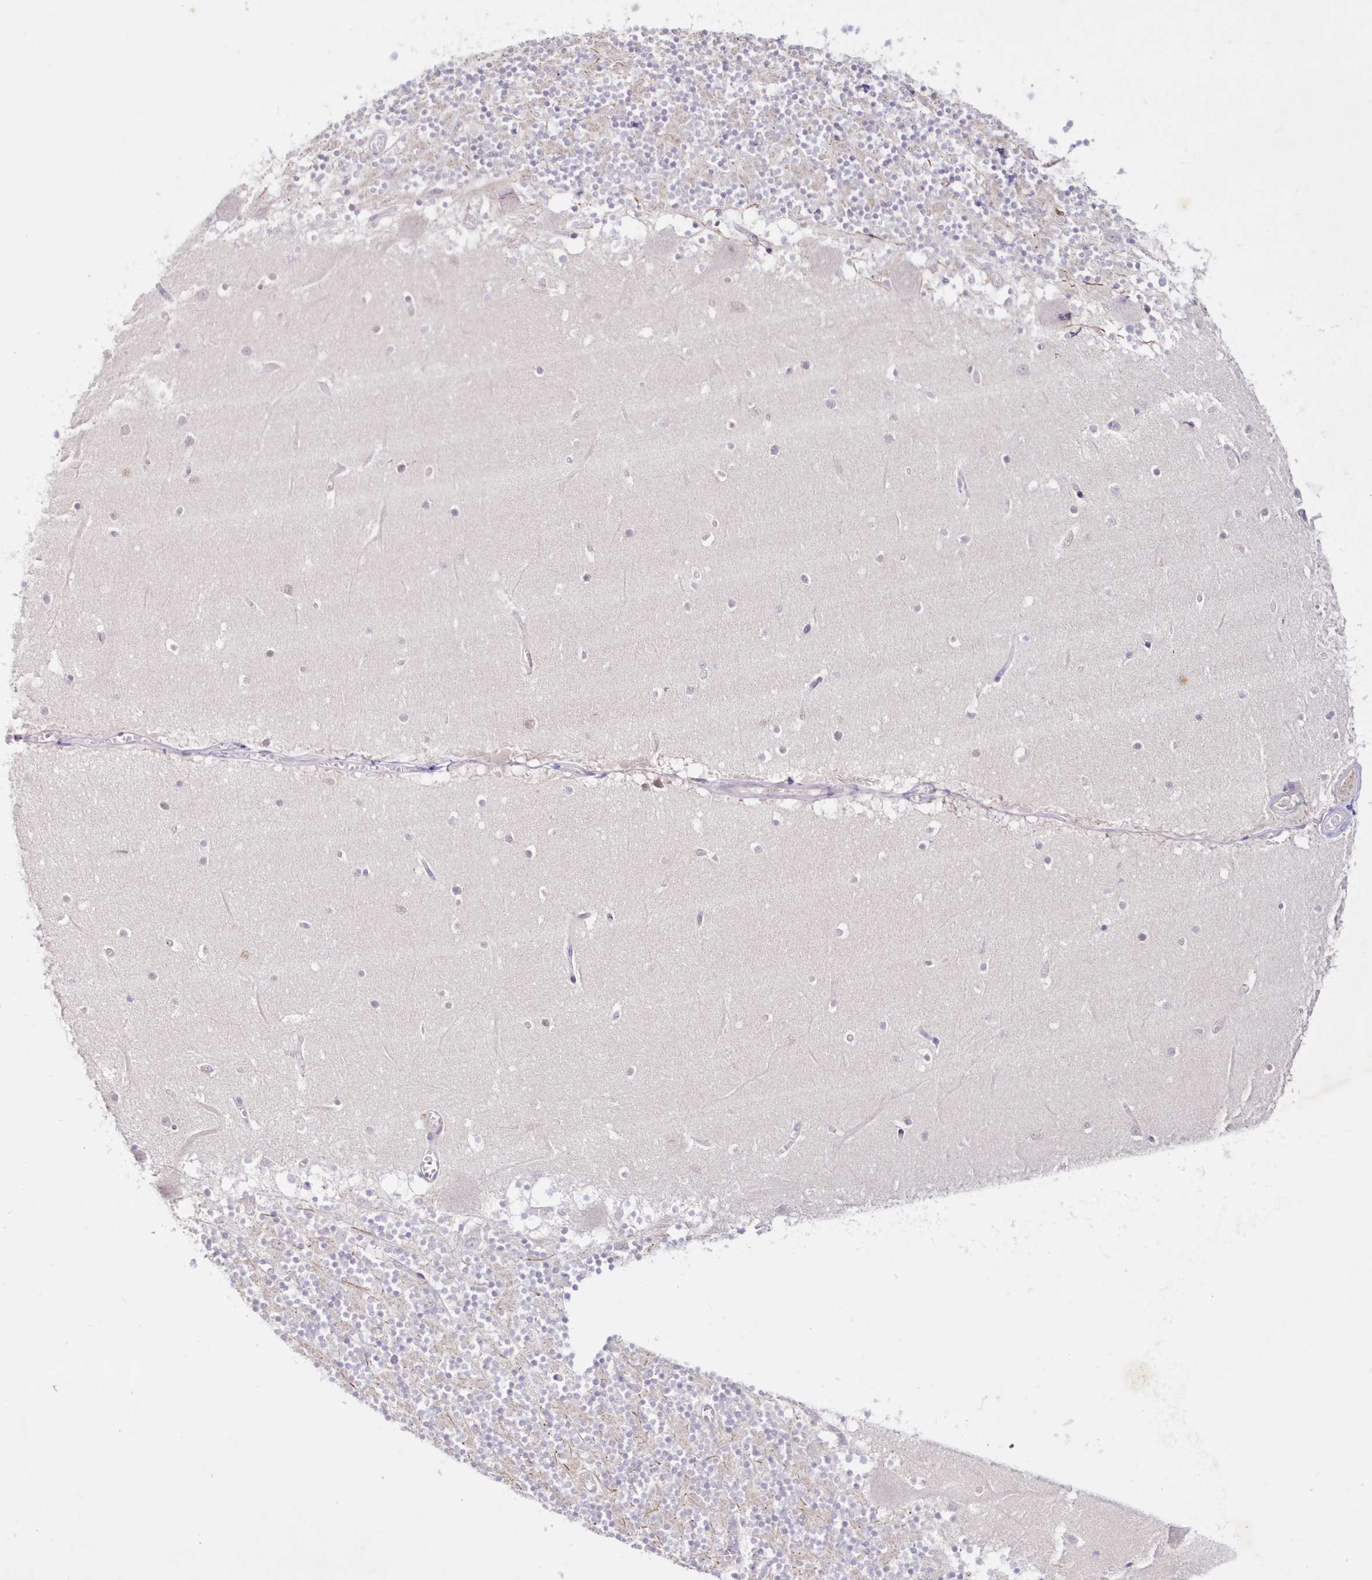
{"staining": {"intensity": "negative", "quantity": "none", "location": "none"}, "tissue": "cerebellum", "cell_type": "Cells in granular layer", "image_type": "normal", "snomed": [{"axis": "morphology", "description": "Normal tissue, NOS"}, {"axis": "topography", "description": "Cerebellum"}], "caption": "The micrograph reveals no significant expression in cells in granular layer of cerebellum.", "gene": "NEU4", "patient": {"sex": "female", "age": 28}}